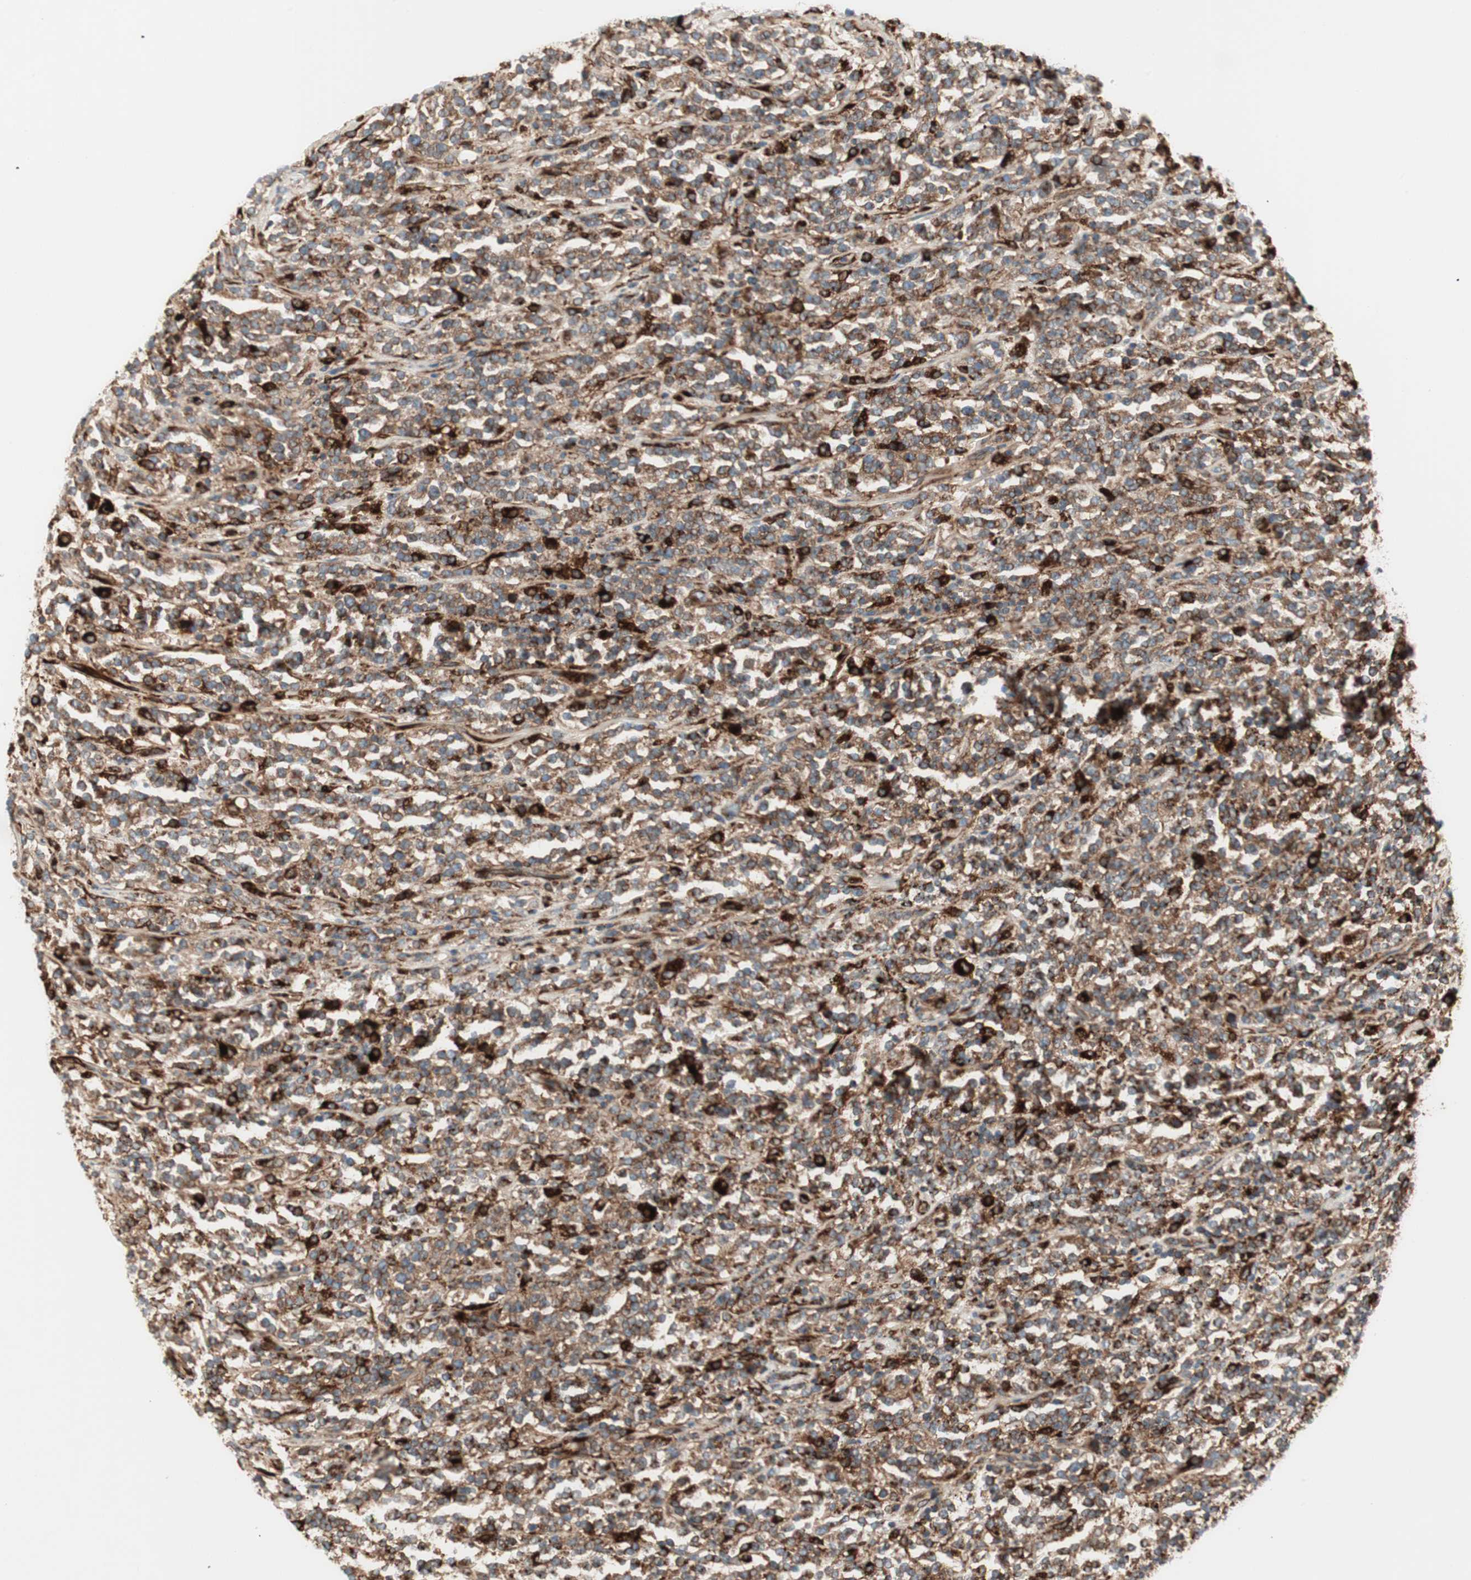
{"staining": {"intensity": "moderate", "quantity": "25%-75%", "location": "cytoplasmic/membranous"}, "tissue": "lymphoma", "cell_type": "Tumor cells", "image_type": "cancer", "snomed": [{"axis": "morphology", "description": "Malignant lymphoma, non-Hodgkin's type, High grade"}, {"axis": "topography", "description": "Soft tissue"}], "caption": "High-power microscopy captured an IHC histopathology image of lymphoma, revealing moderate cytoplasmic/membranous positivity in about 25%-75% of tumor cells.", "gene": "ATP6V1G1", "patient": {"sex": "male", "age": 18}}